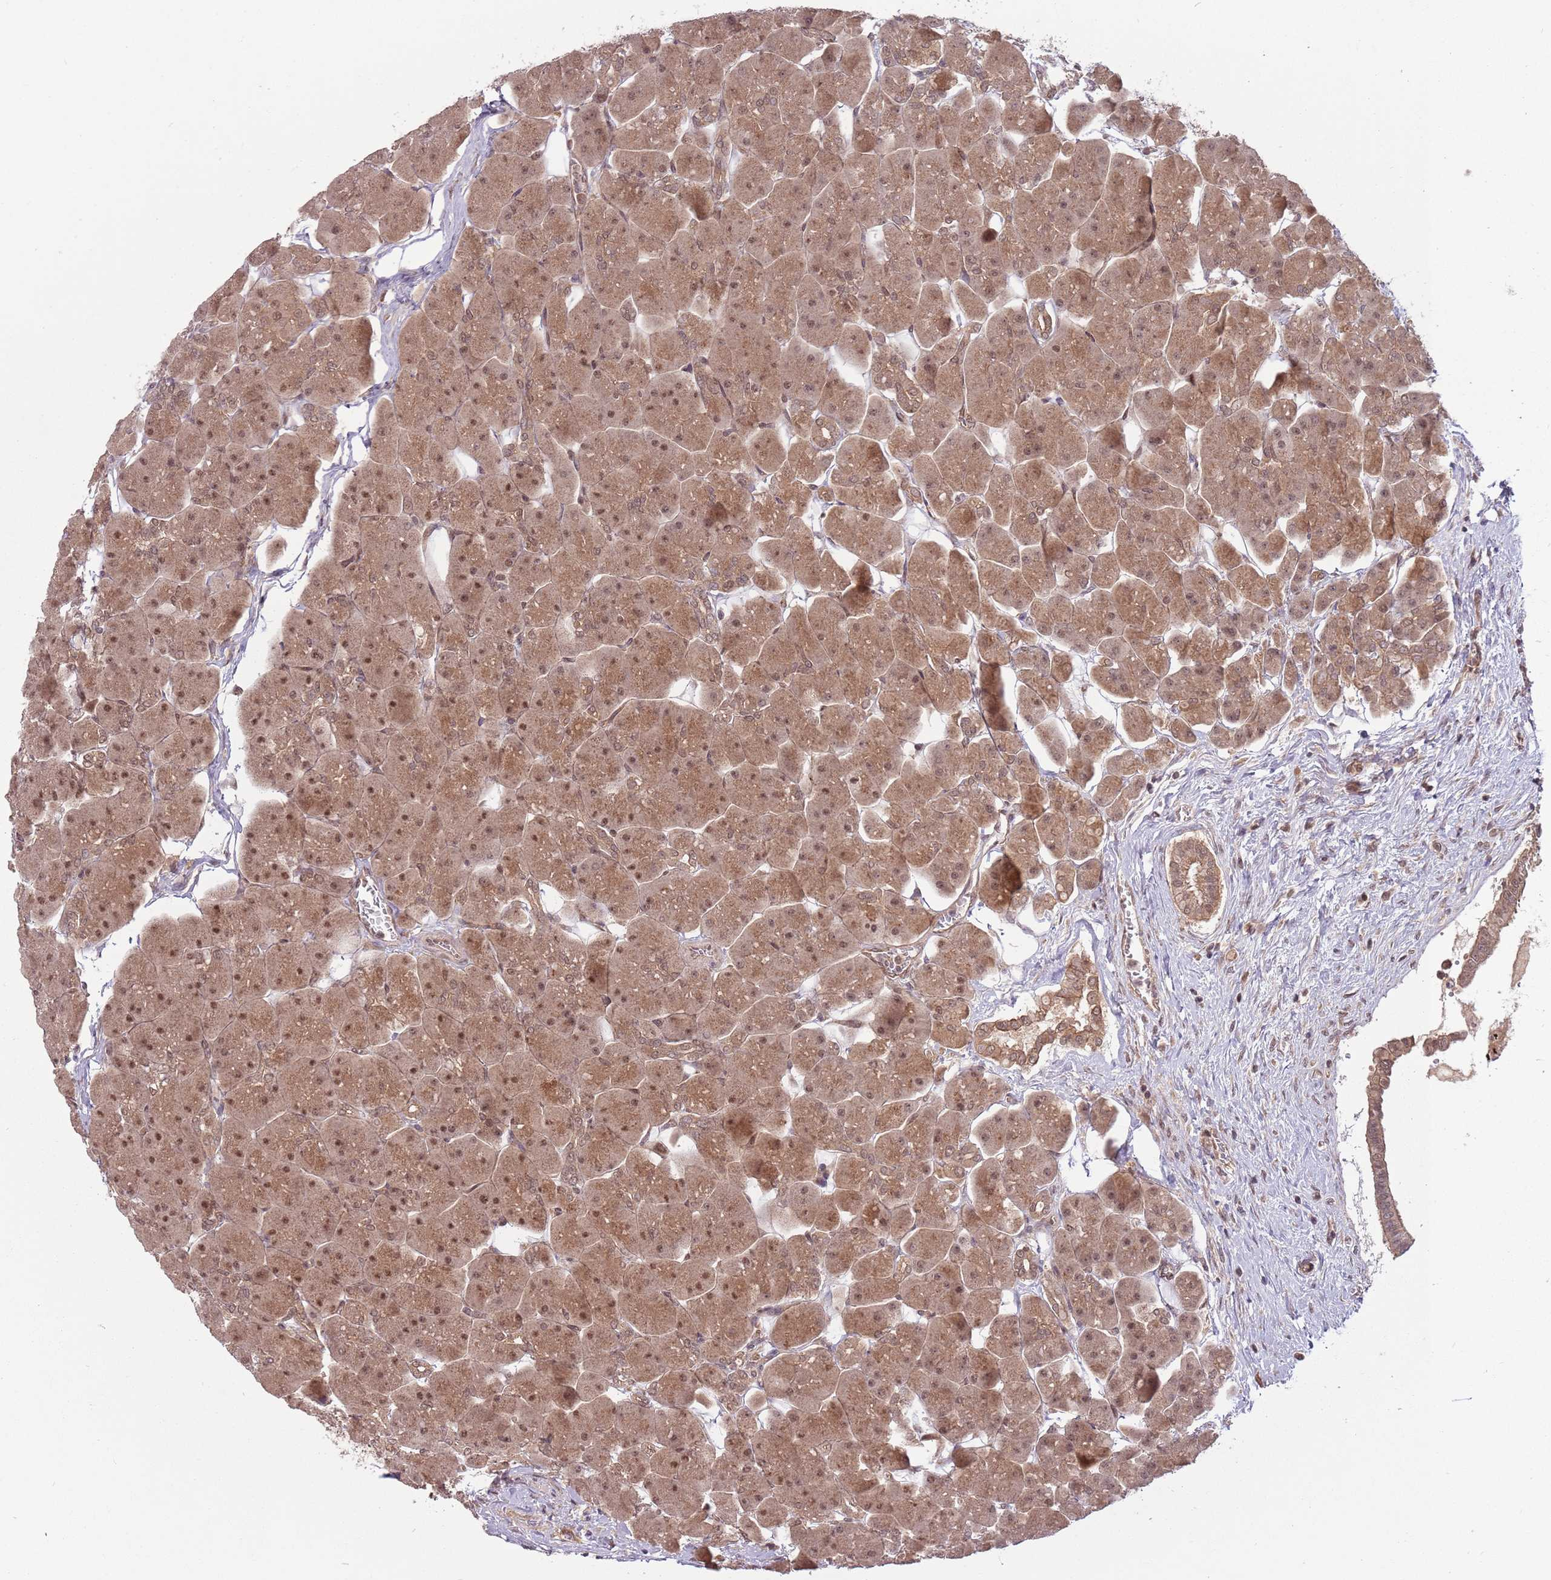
{"staining": {"intensity": "moderate", "quantity": ">75%", "location": "cytoplasmic/membranous,nuclear"}, "tissue": "pancreas", "cell_type": "Exocrine glandular cells", "image_type": "normal", "snomed": [{"axis": "morphology", "description": "Normal tissue, NOS"}, {"axis": "topography", "description": "Pancreas"}], "caption": "Pancreas stained for a protein (brown) exhibits moderate cytoplasmic/membranous,nuclear positive positivity in about >75% of exocrine glandular cells.", "gene": "ADAMTS3", "patient": {"sex": "male", "age": 66}}